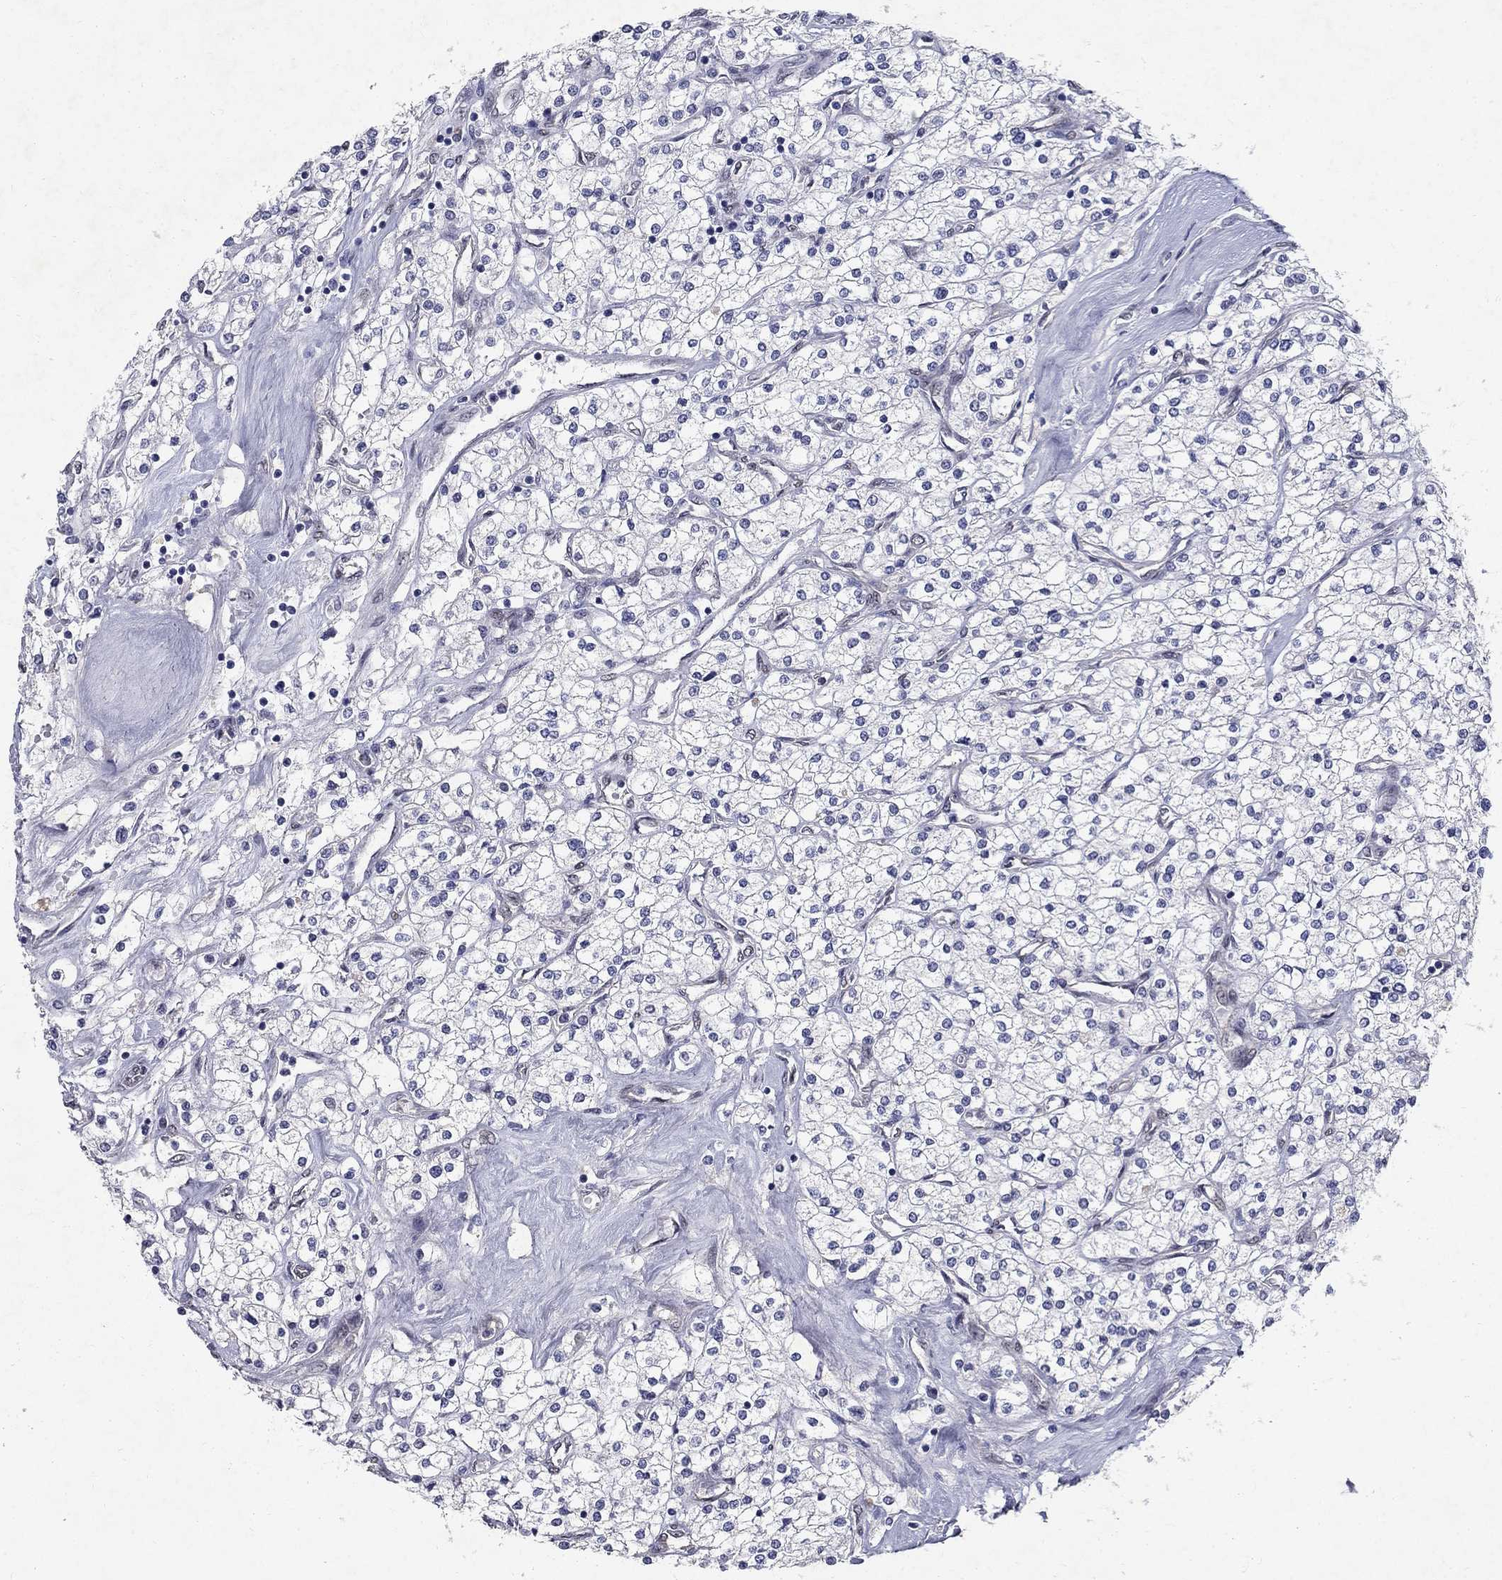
{"staining": {"intensity": "negative", "quantity": "none", "location": "none"}, "tissue": "renal cancer", "cell_type": "Tumor cells", "image_type": "cancer", "snomed": [{"axis": "morphology", "description": "Adenocarcinoma, NOS"}, {"axis": "topography", "description": "Kidney"}], "caption": "The histopathology image displays no staining of tumor cells in renal cancer (adenocarcinoma).", "gene": "RBFOX1", "patient": {"sex": "male", "age": 80}}